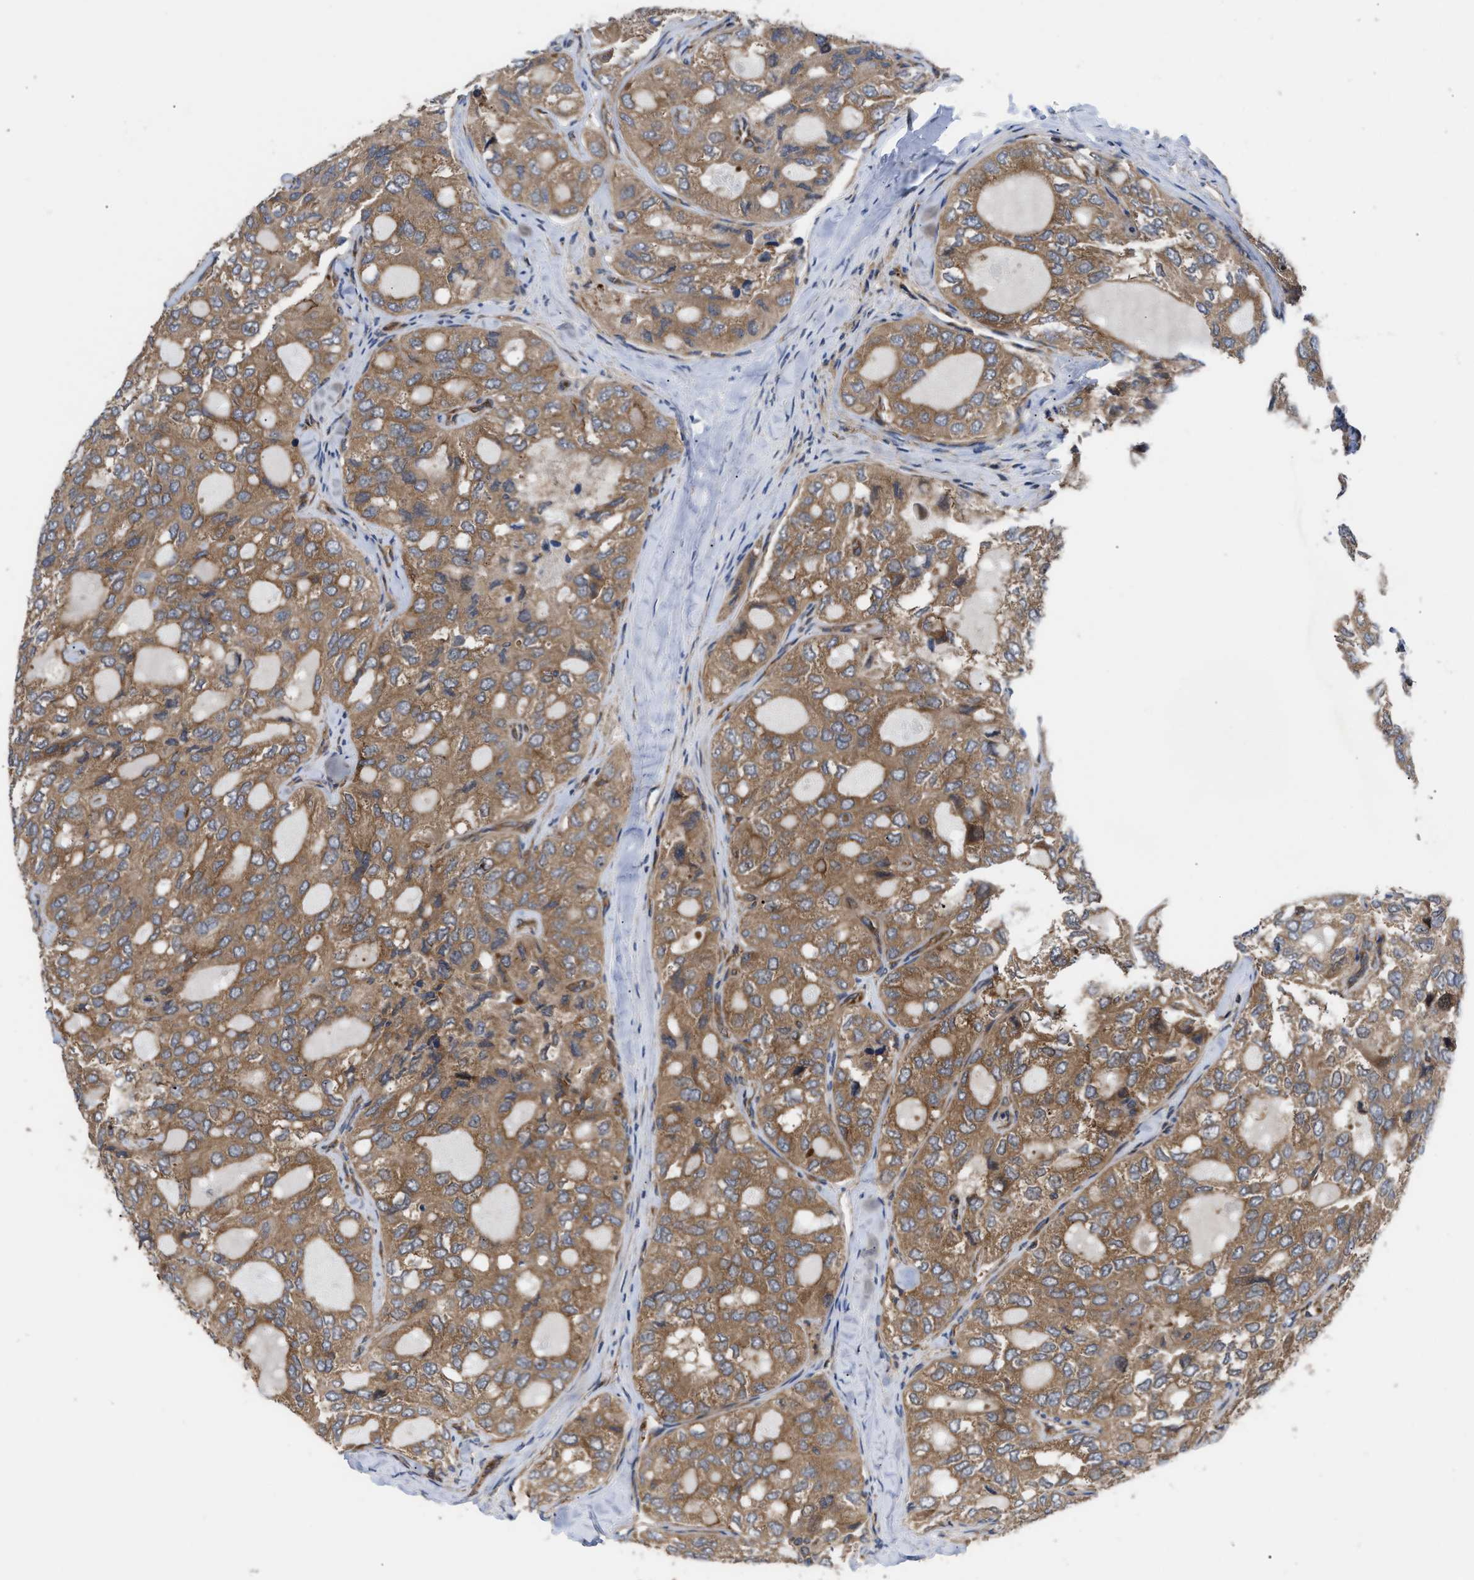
{"staining": {"intensity": "moderate", "quantity": ">75%", "location": "cytoplasmic/membranous"}, "tissue": "thyroid cancer", "cell_type": "Tumor cells", "image_type": "cancer", "snomed": [{"axis": "morphology", "description": "Follicular adenoma carcinoma, NOS"}, {"axis": "topography", "description": "Thyroid gland"}], "caption": "Follicular adenoma carcinoma (thyroid) stained with IHC exhibits moderate cytoplasmic/membranous positivity in about >75% of tumor cells. Using DAB (3,3'-diaminobenzidine) (brown) and hematoxylin (blue) stains, captured at high magnification using brightfield microscopy.", "gene": "LAPTM4B", "patient": {"sex": "male", "age": 75}}